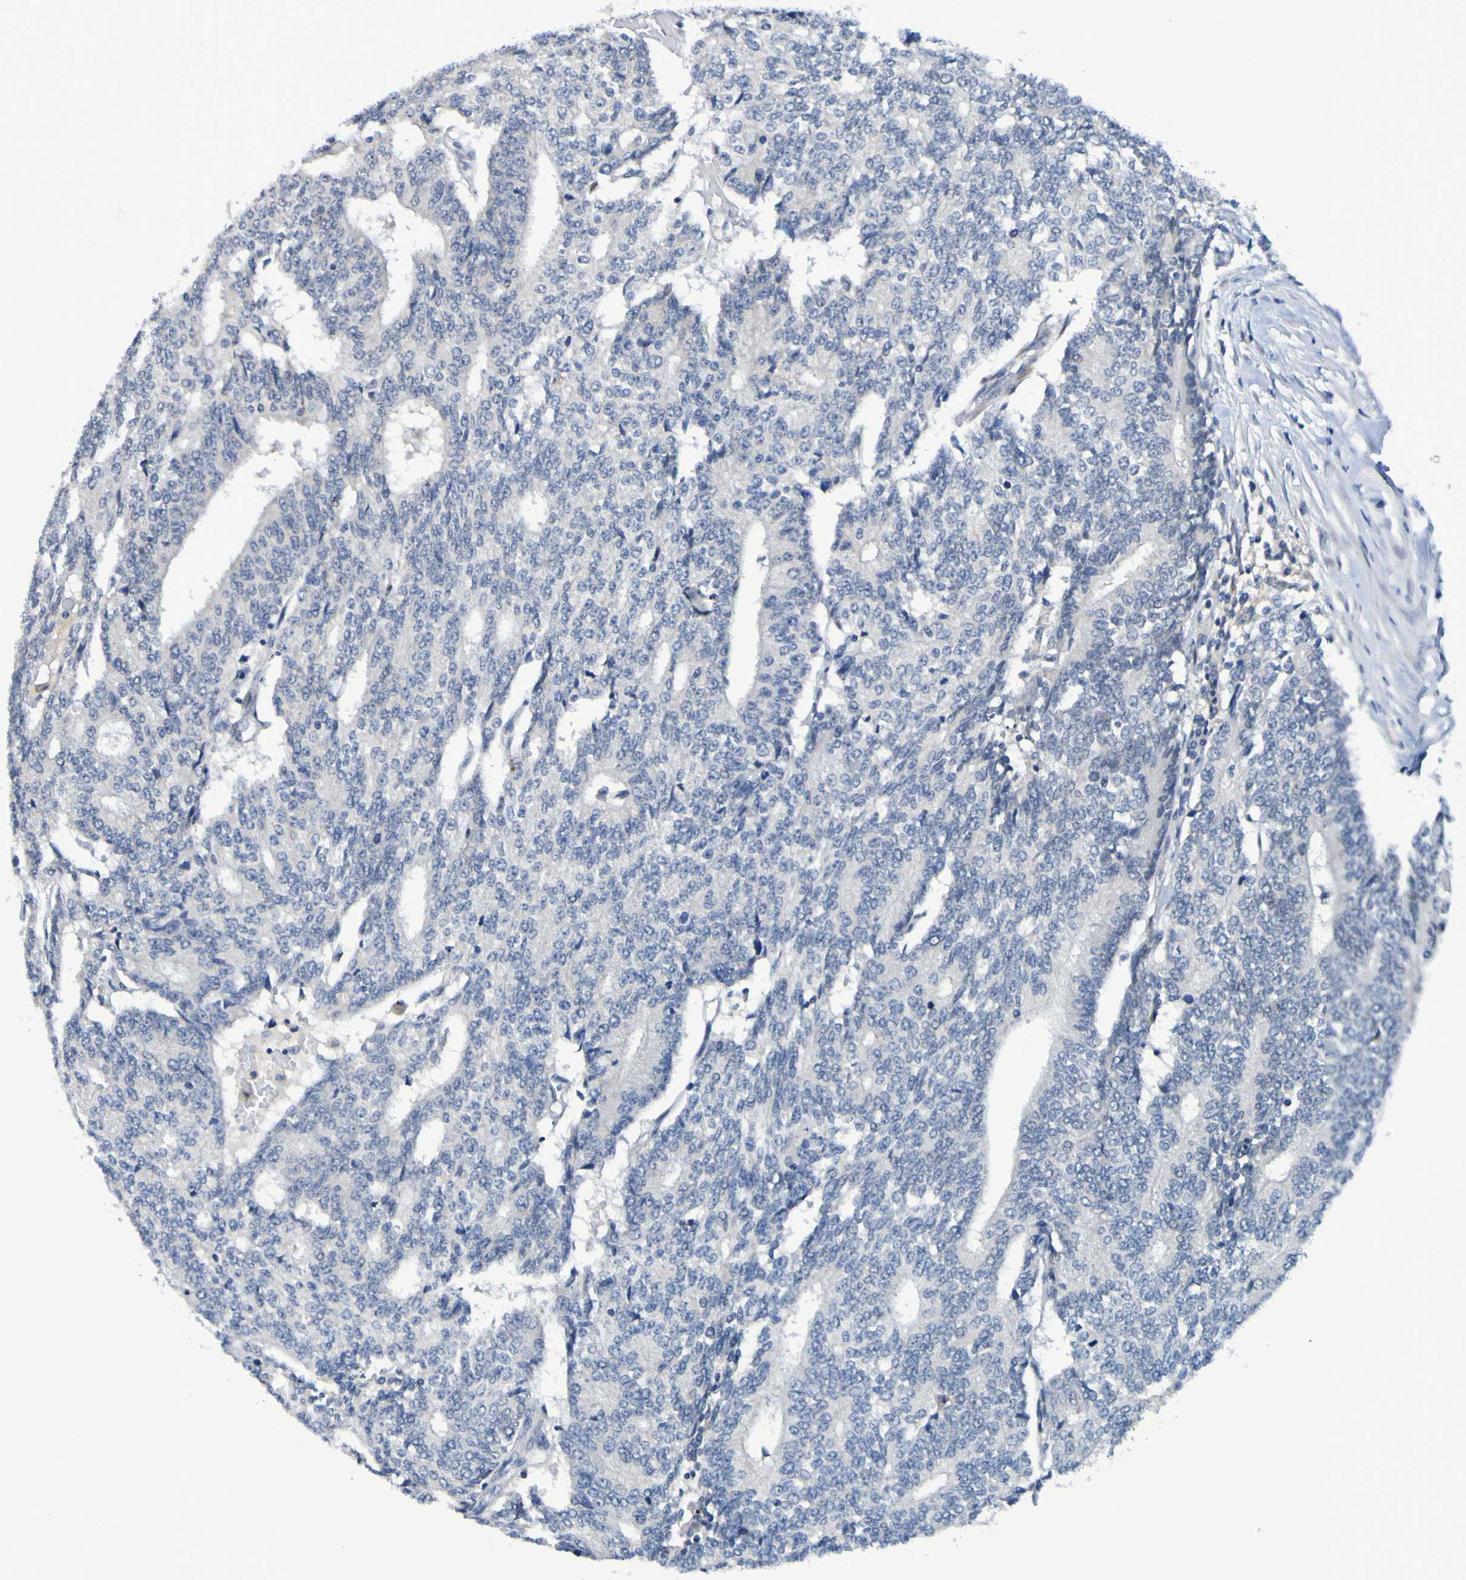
{"staining": {"intensity": "negative", "quantity": "none", "location": "none"}, "tissue": "prostate cancer", "cell_type": "Tumor cells", "image_type": "cancer", "snomed": [{"axis": "morphology", "description": "Normal tissue, NOS"}, {"axis": "morphology", "description": "Adenocarcinoma, High grade"}, {"axis": "topography", "description": "Prostate"}, {"axis": "topography", "description": "Seminal veicle"}], "caption": "This is an immunohistochemistry (IHC) photomicrograph of adenocarcinoma (high-grade) (prostate). There is no staining in tumor cells.", "gene": "VMA21", "patient": {"sex": "male", "age": 55}}